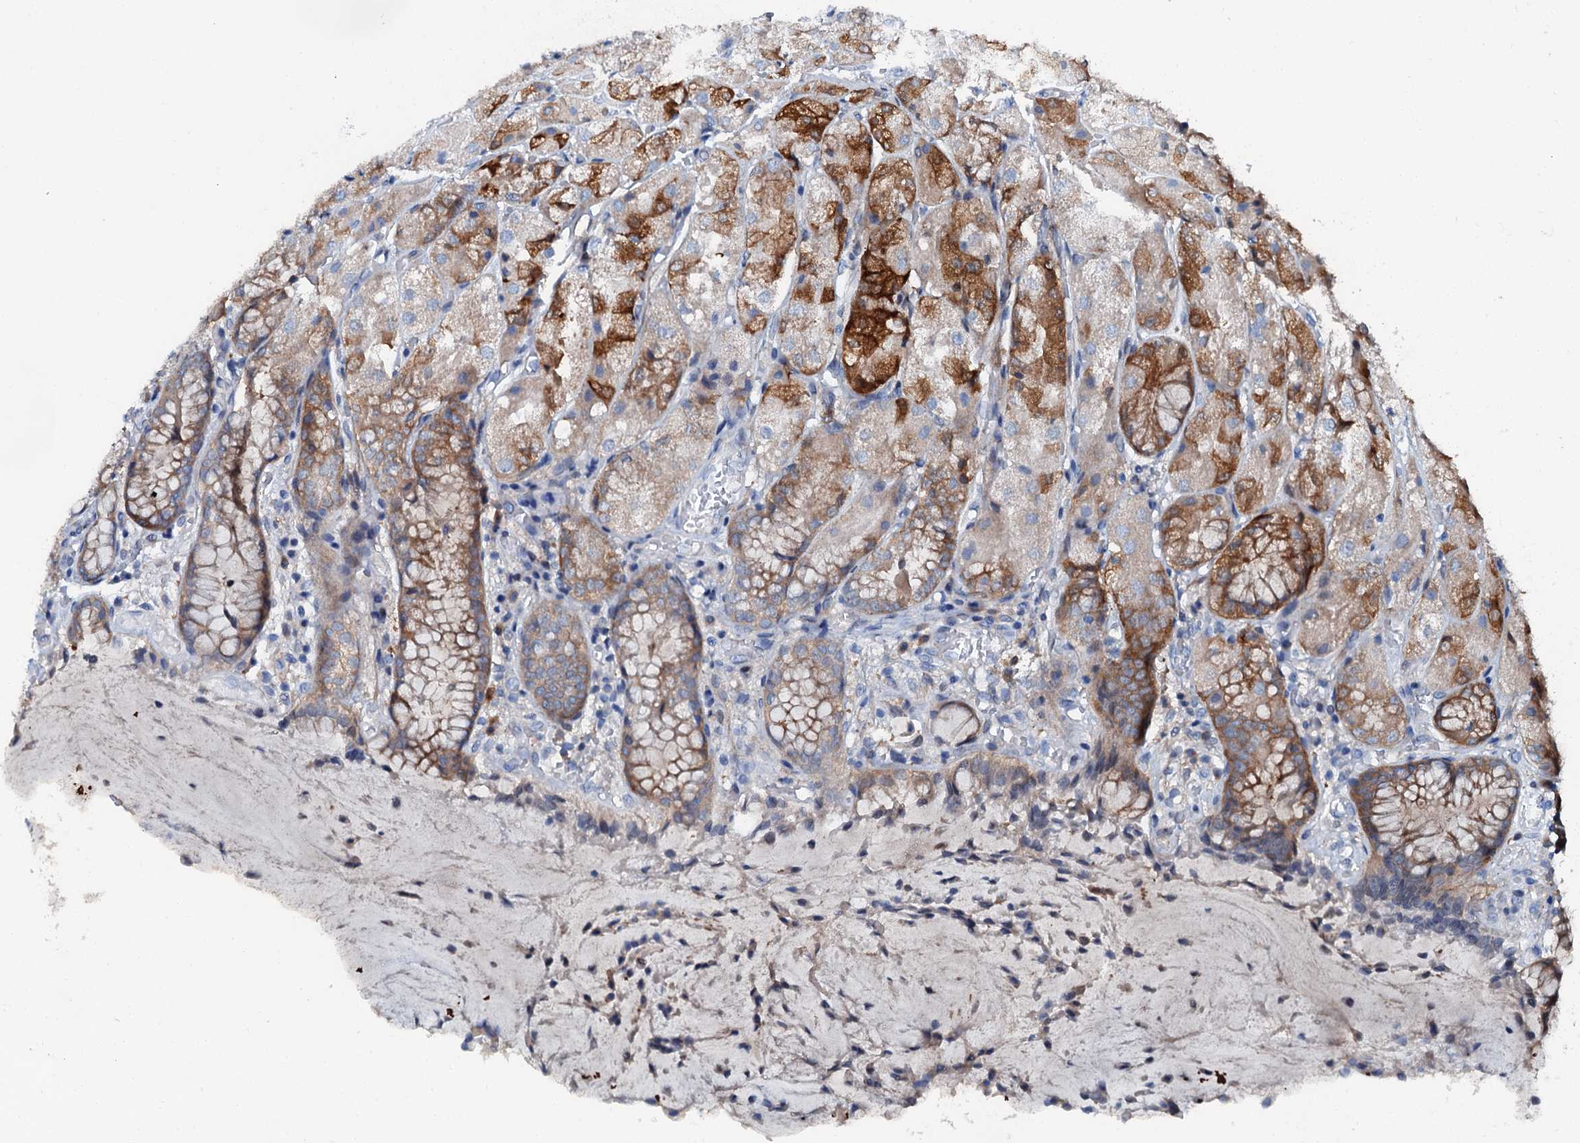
{"staining": {"intensity": "moderate", "quantity": "25%-75%", "location": "cytoplasmic/membranous"}, "tissue": "stomach", "cell_type": "Glandular cells", "image_type": "normal", "snomed": [{"axis": "morphology", "description": "Normal tissue, NOS"}, {"axis": "topography", "description": "Stomach, upper"}], "caption": "A high-resolution micrograph shows immunohistochemistry (IHC) staining of unremarkable stomach, which demonstrates moderate cytoplasmic/membranous staining in approximately 25%-75% of glandular cells. (brown staining indicates protein expression, while blue staining denotes nuclei).", "gene": "GFOD2", "patient": {"sex": "male", "age": 72}}